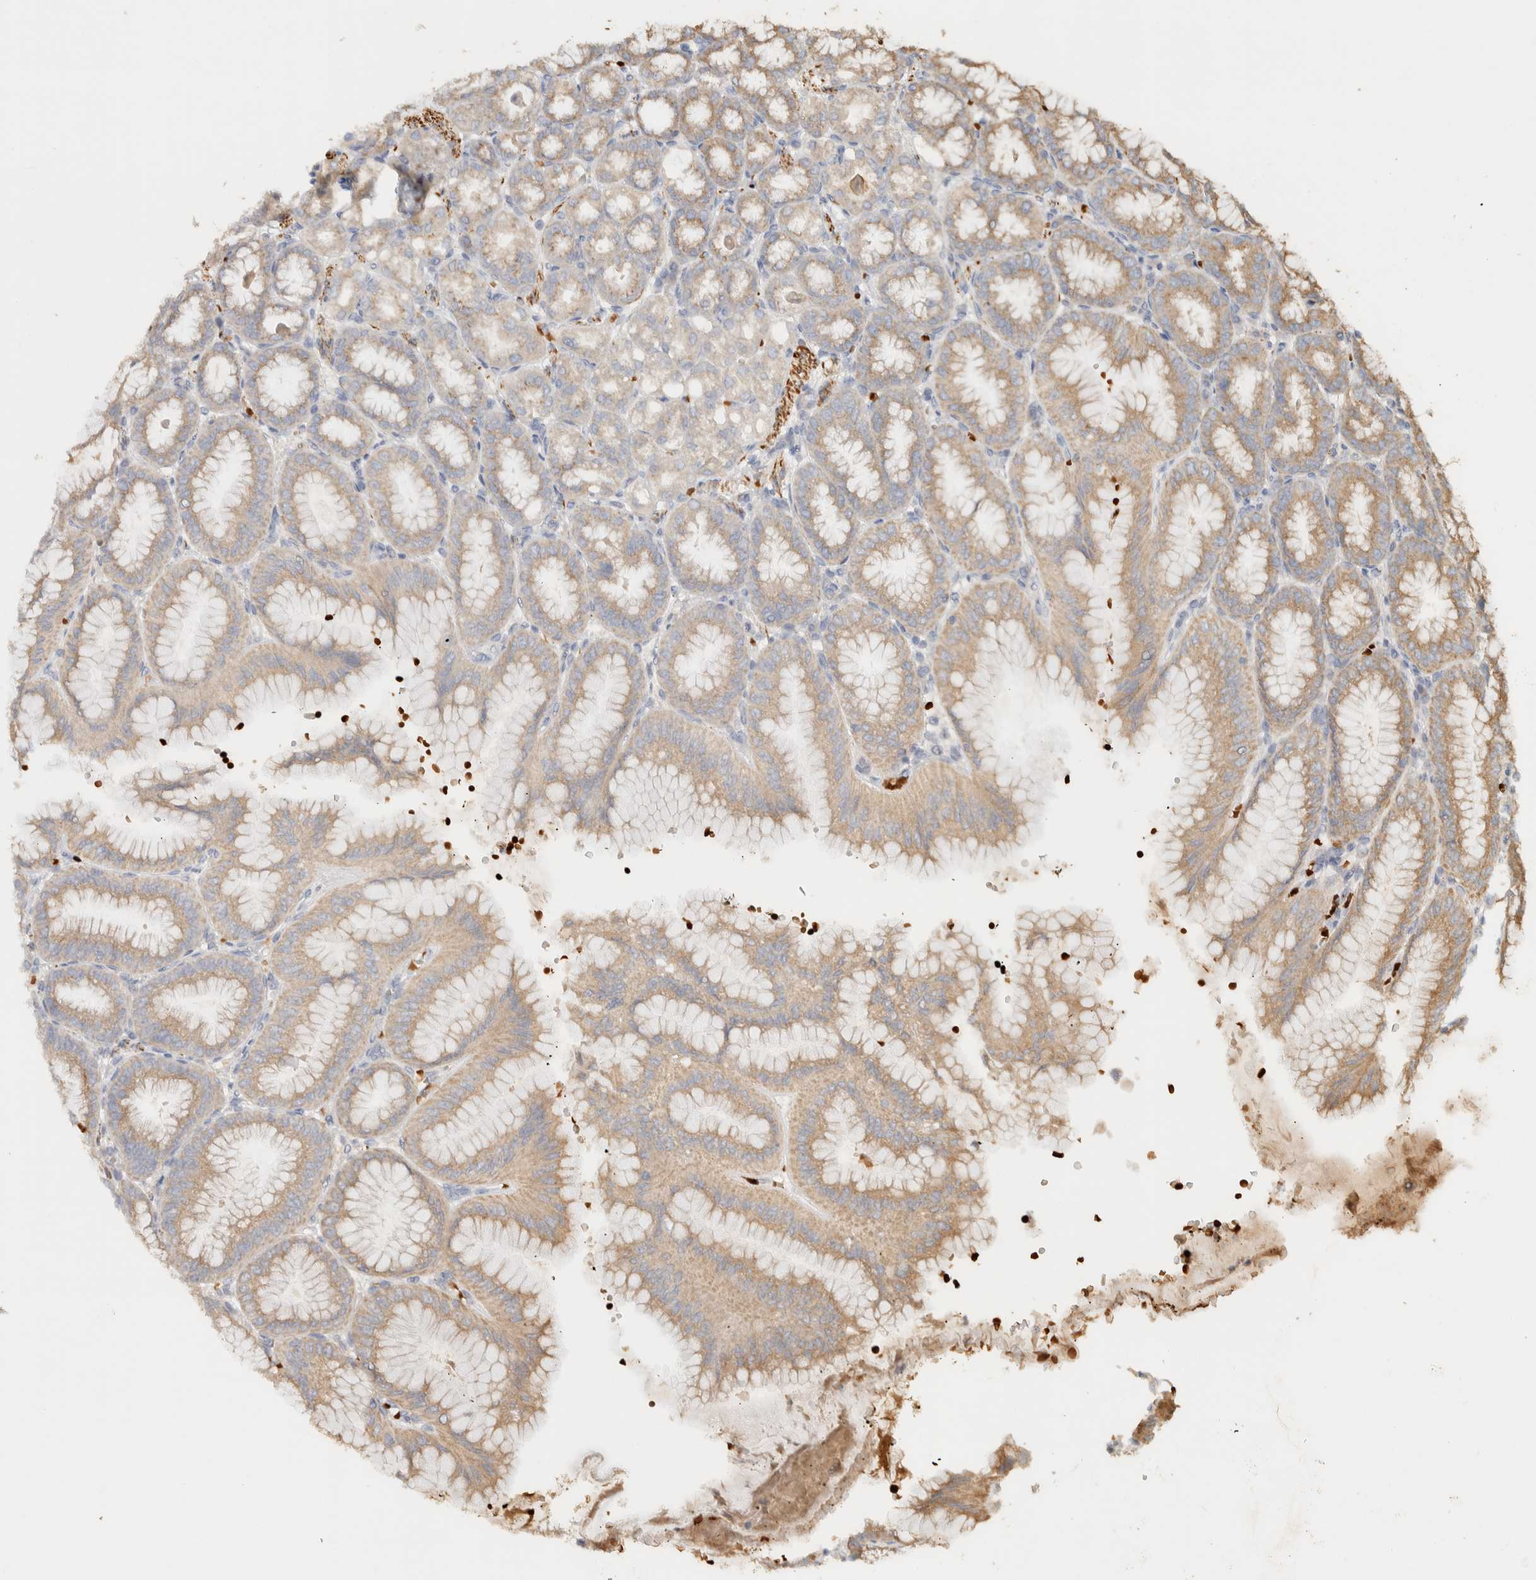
{"staining": {"intensity": "weak", "quantity": ">75%", "location": "cytoplasmic/membranous"}, "tissue": "stomach", "cell_type": "Glandular cells", "image_type": "normal", "snomed": [{"axis": "morphology", "description": "Normal tissue, NOS"}, {"axis": "topography", "description": "Stomach, lower"}], "caption": "Weak cytoplasmic/membranous expression is seen in about >75% of glandular cells in unremarkable stomach. Ihc stains the protein of interest in brown and the nuclei are stained blue.", "gene": "TTI2", "patient": {"sex": "male", "age": 71}}